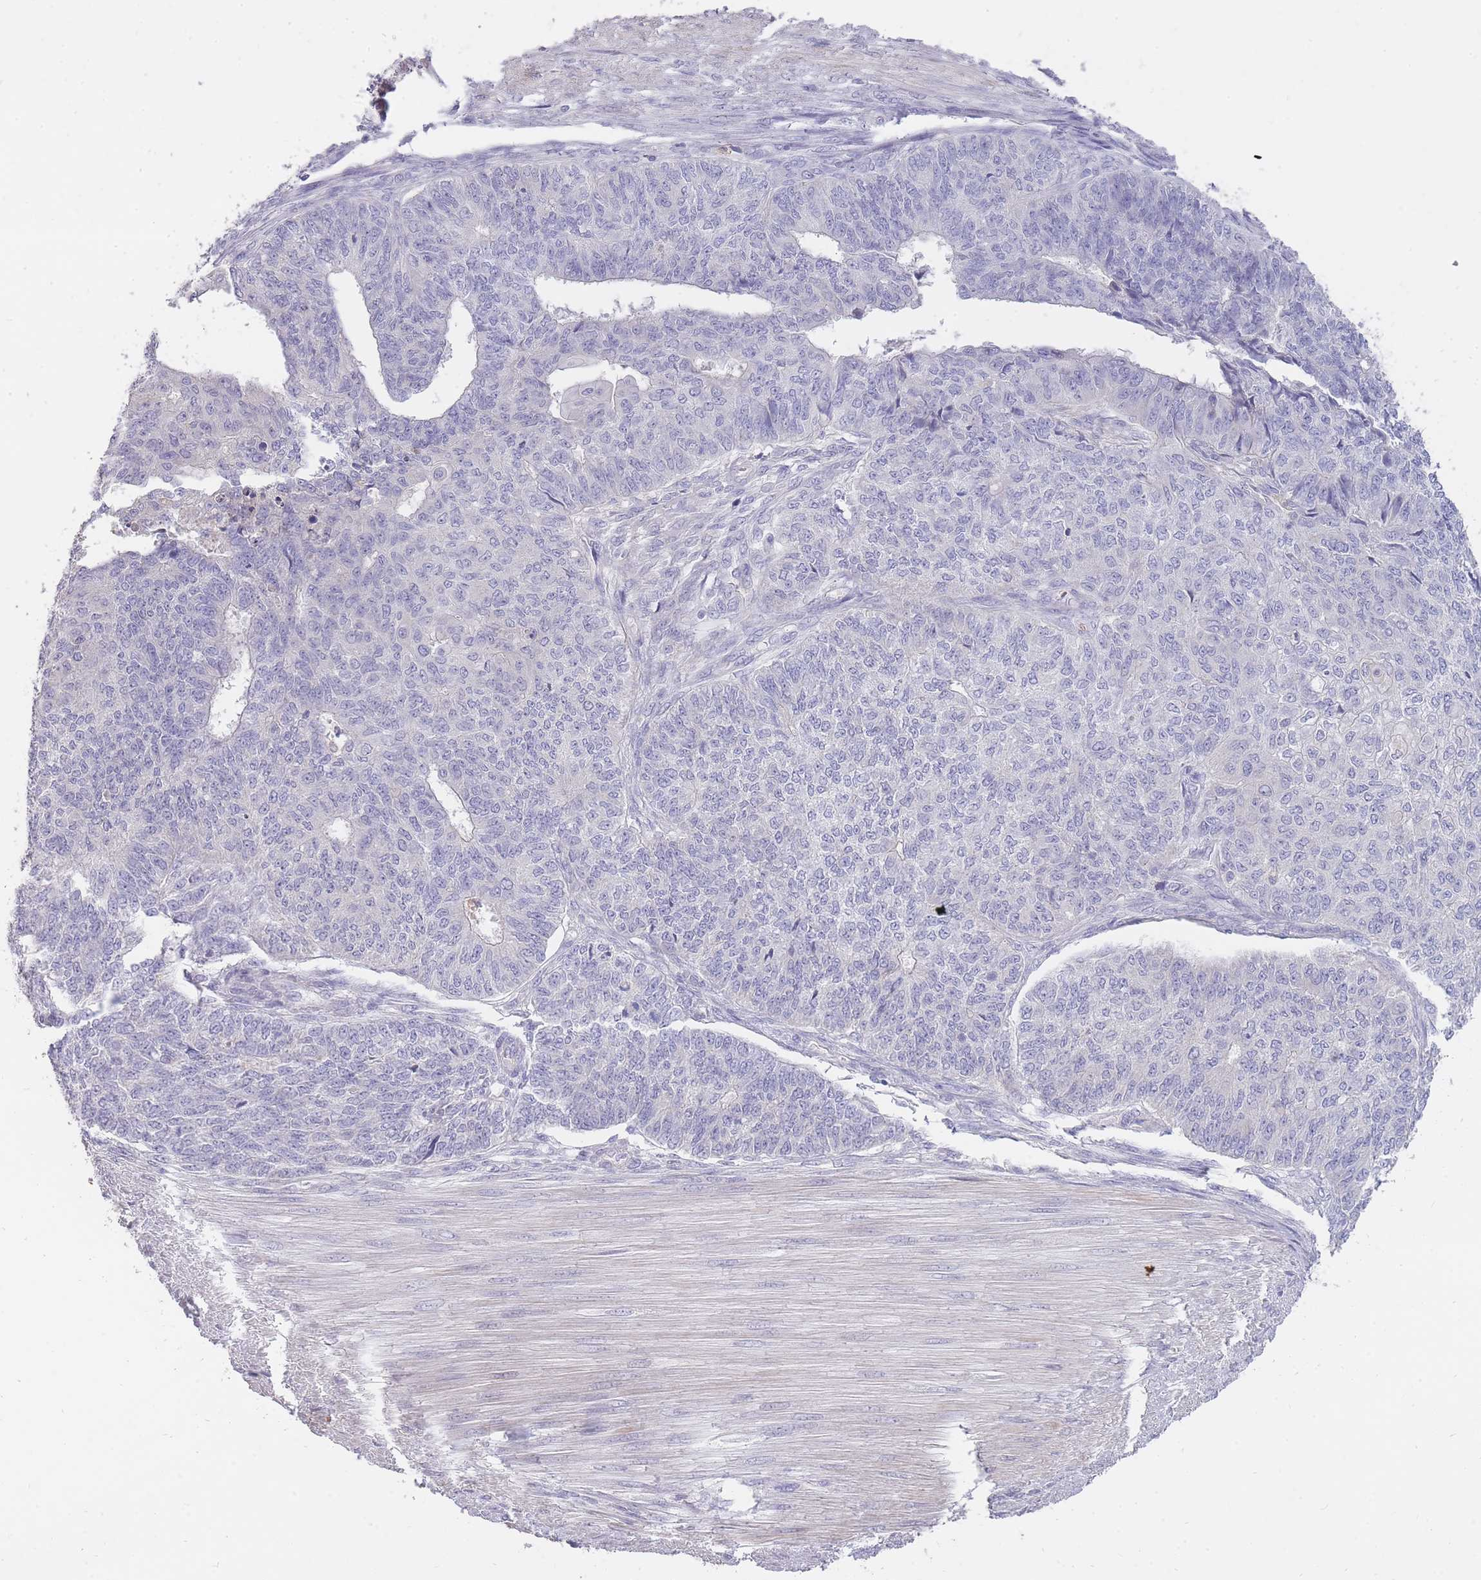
{"staining": {"intensity": "negative", "quantity": "none", "location": "none"}, "tissue": "endometrial cancer", "cell_type": "Tumor cells", "image_type": "cancer", "snomed": [{"axis": "morphology", "description": "Adenocarcinoma, NOS"}, {"axis": "topography", "description": "Endometrium"}], "caption": "Tumor cells are negative for brown protein staining in endometrial adenocarcinoma.", "gene": "FRG2C", "patient": {"sex": "female", "age": 32}}